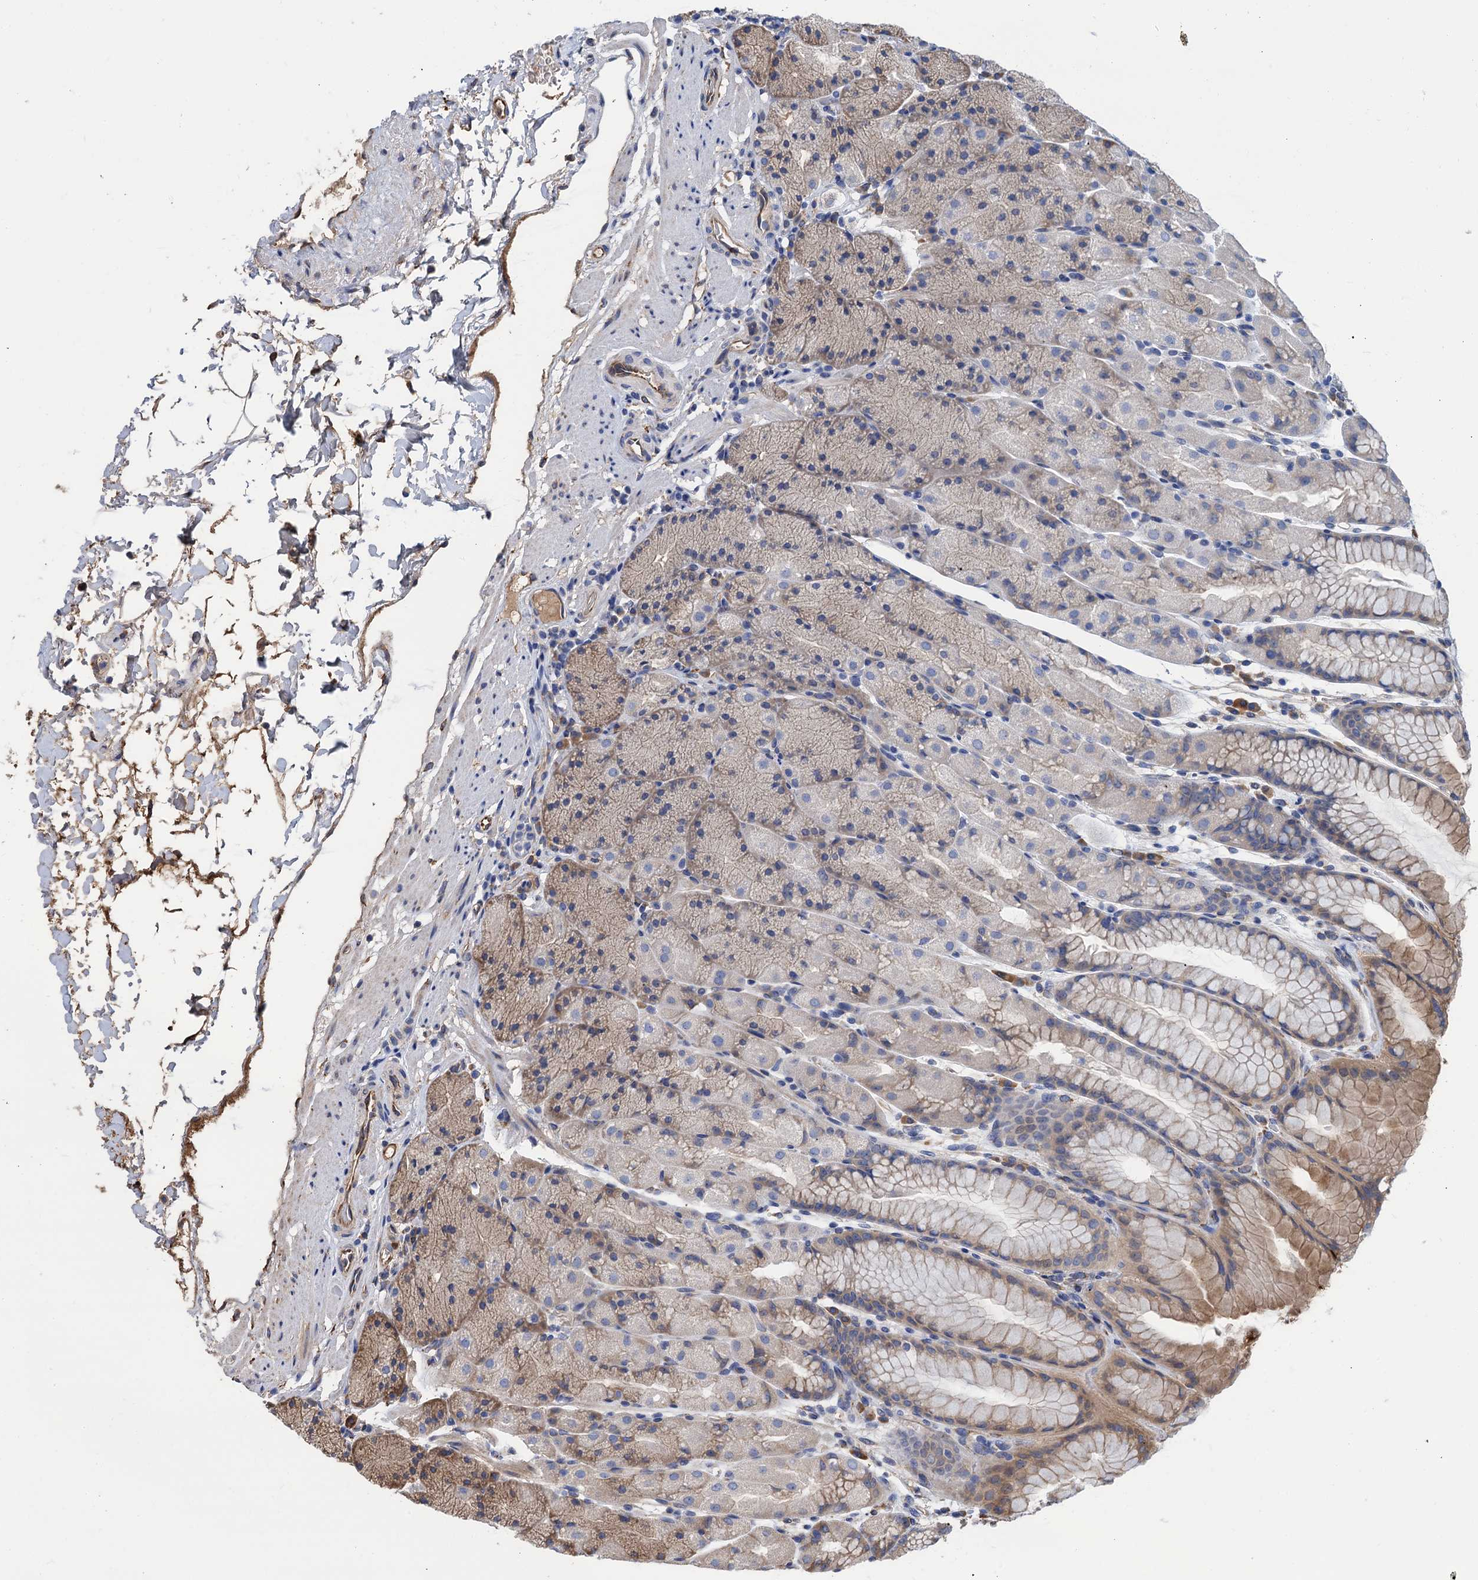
{"staining": {"intensity": "weak", "quantity": "25%-75%", "location": "cytoplasmic/membranous"}, "tissue": "stomach", "cell_type": "Glandular cells", "image_type": "normal", "snomed": [{"axis": "morphology", "description": "Normal tissue, NOS"}, {"axis": "topography", "description": "Stomach, upper"}, {"axis": "topography", "description": "Stomach, lower"}], "caption": "Human stomach stained with a brown dye shows weak cytoplasmic/membranous positive positivity in approximately 25%-75% of glandular cells.", "gene": "CNNM1", "patient": {"sex": "male", "age": 67}}